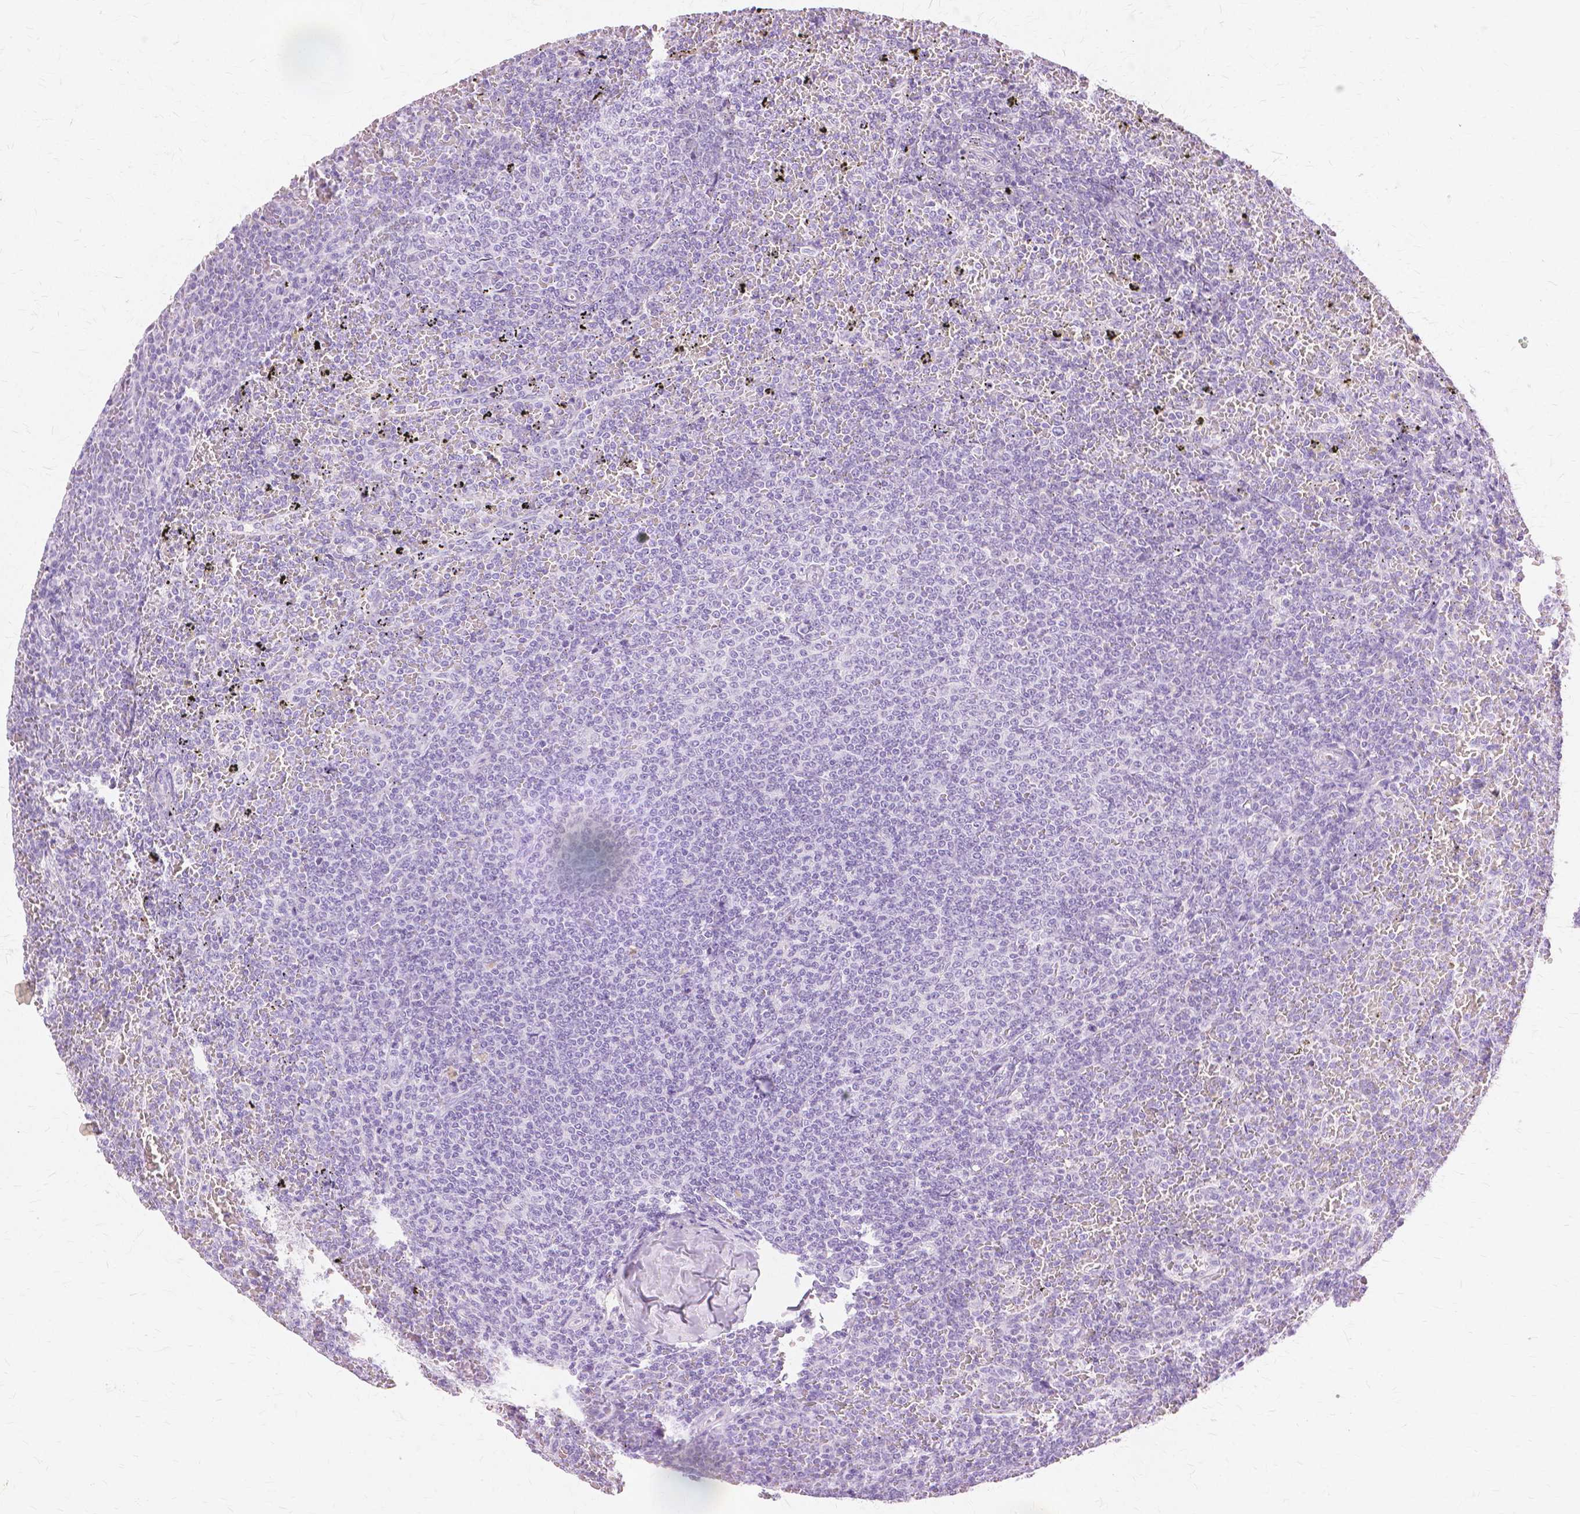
{"staining": {"intensity": "negative", "quantity": "none", "location": "none"}, "tissue": "lymphoma", "cell_type": "Tumor cells", "image_type": "cancer", "snomed": [{"axis": "morphology", "description": "Malignant lymphoma, non-Hodgkin's type, Low grade"}, {"axis": "topography", "description": "Spleen"}], "caption": "This micrograph is of lymphoma stained with IHC to label a protein in brown with the nuclei are counter-stained blue. There is no expression in tumor cells. Brightfield microscopy of immunohistochemistry (IHC) stained with DAB (brown) and hematoxylin (blue), captured at high magnification.", "gene": "TGM1", "patient": {"sex": "female", "age": 77}}